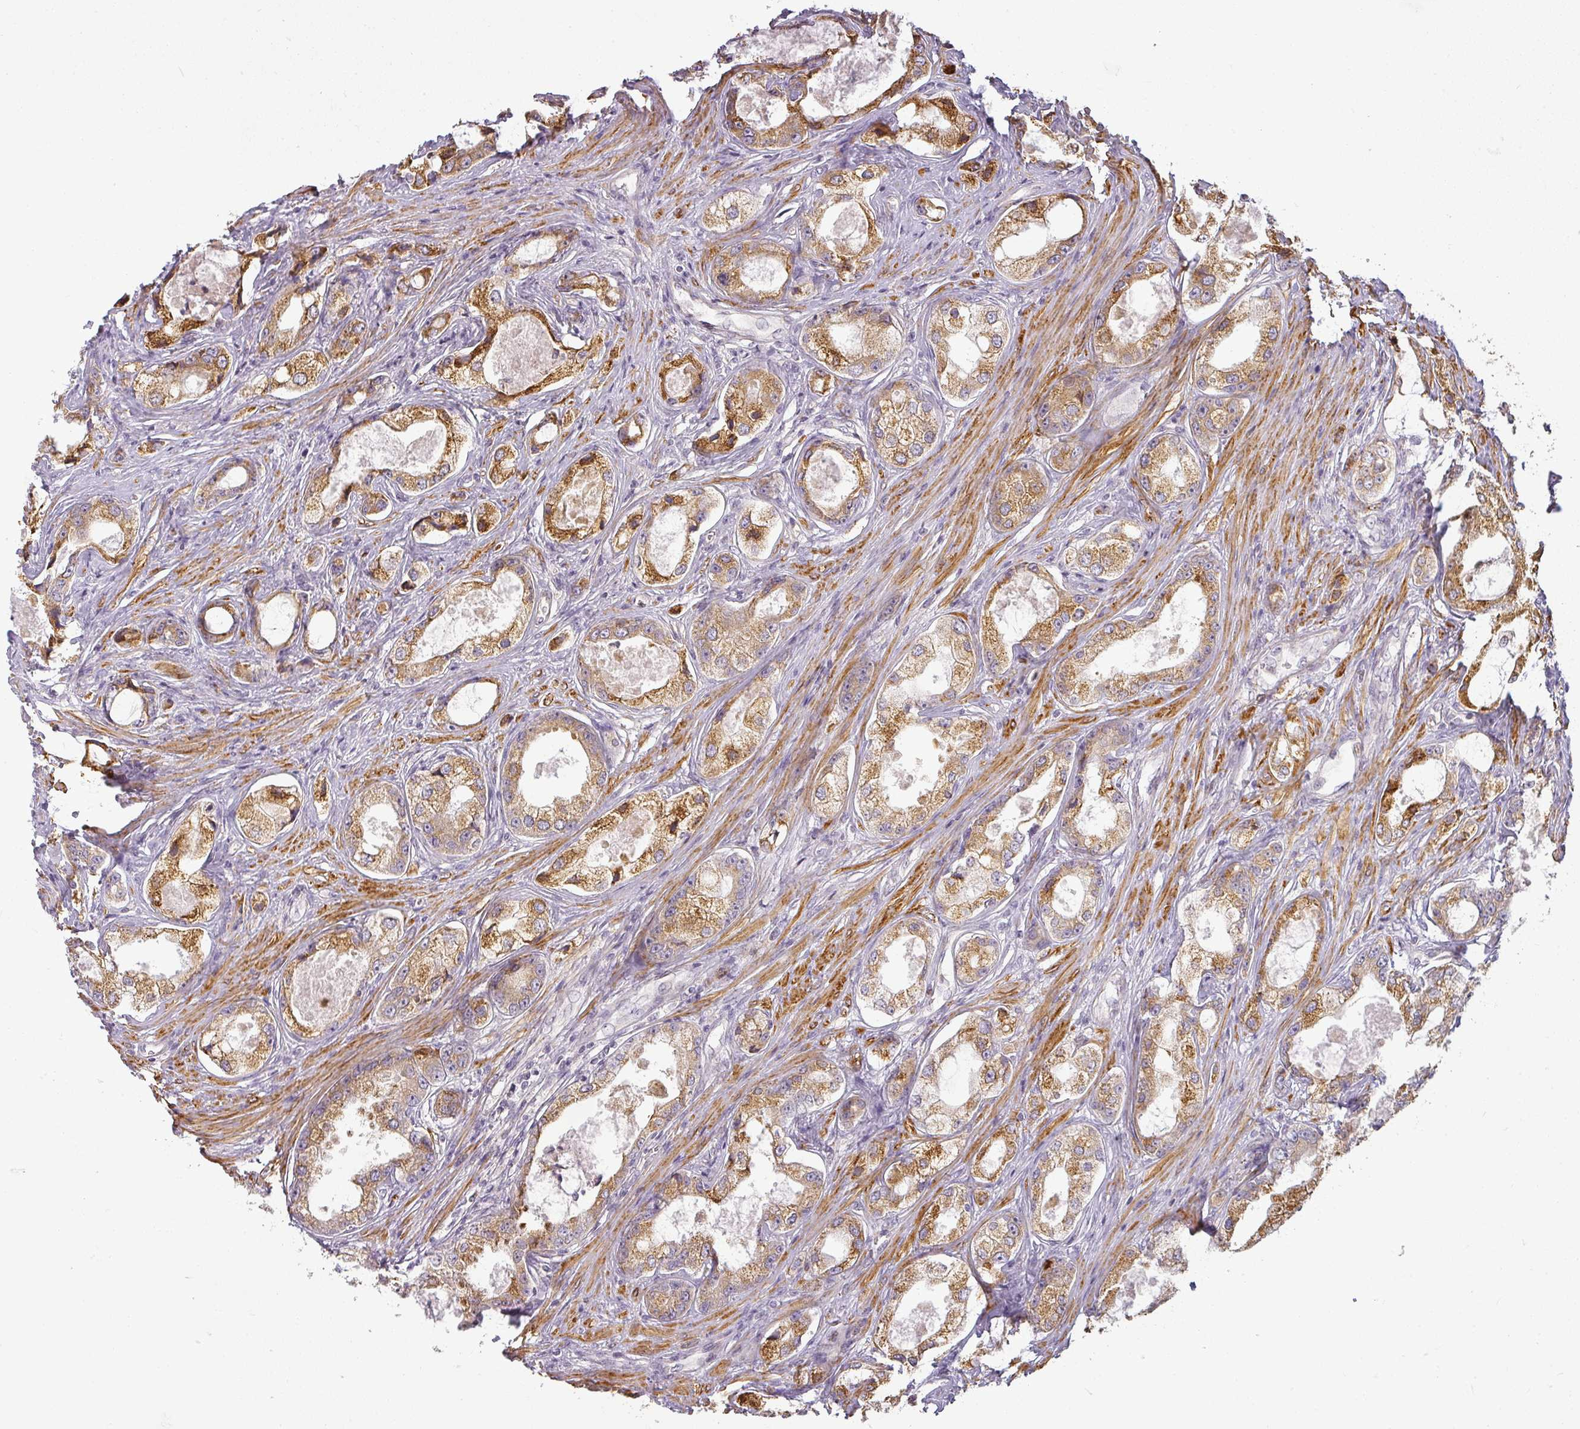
{"staining": {"intensity": "moderate", "quantity": ">75%", "location": "cytoplasmic/membranous"}, "tissue": "prostate cancer", "cell_type": "Tumor cells", "image_type": "cancer", "snomed": [{"axis": "morphology", "description": "Adenocarcinoma, Low grade"}, {"axis": "topography", "description": "Prostate"}], "caption": "This micrograph shows immunohistochemistry staining of prostate cancer, with medium moderate cytoplasmic/membranous positivity in about >75% of tumor cells.", "gene": "CCDC144A", "patient": {"sex": "male", "age": 68}}